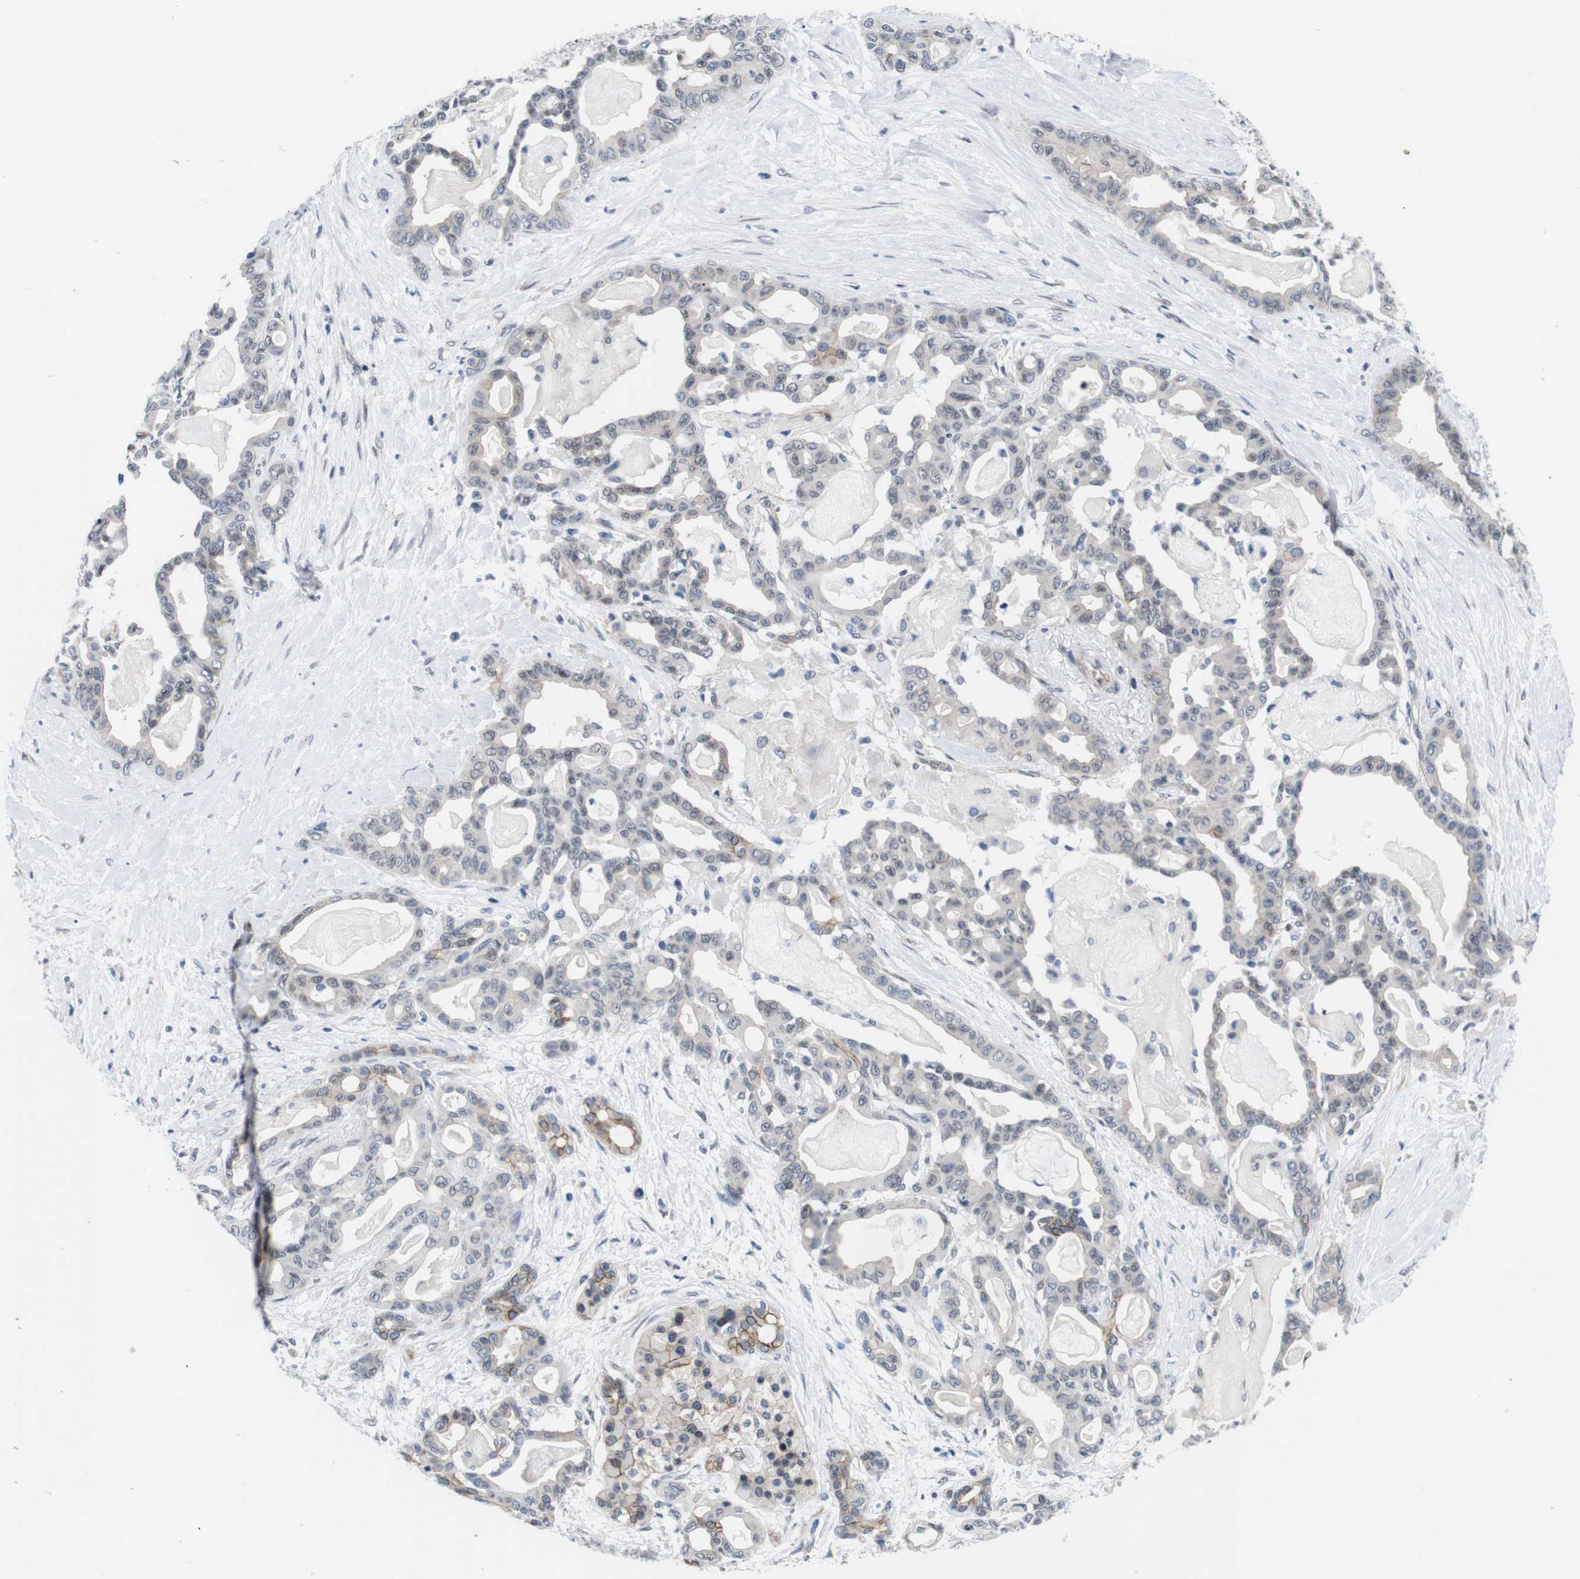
{"staining": {"intensity": "moderate", "quantity": "<25%", "location": "cytoplasmic/membranous"}, "tissue": "pancreatic cancer", "cell_type": "Tumor cells", "image_type": "cancer", "snomed": [{"axis": "morphology", "description": "Adenocarcinoma, NOS"}, {"axis": "topography", "description": "Pancreas"}], "caption": "Pancreatic cancer tissue demonstrates moderate cytoplasmic/membranous staining in approximately <25% of tumor cells, visualized by immunohistochemistry.", "gene": "SOCS3", "patient": {"sex": "male", "age": 63}}